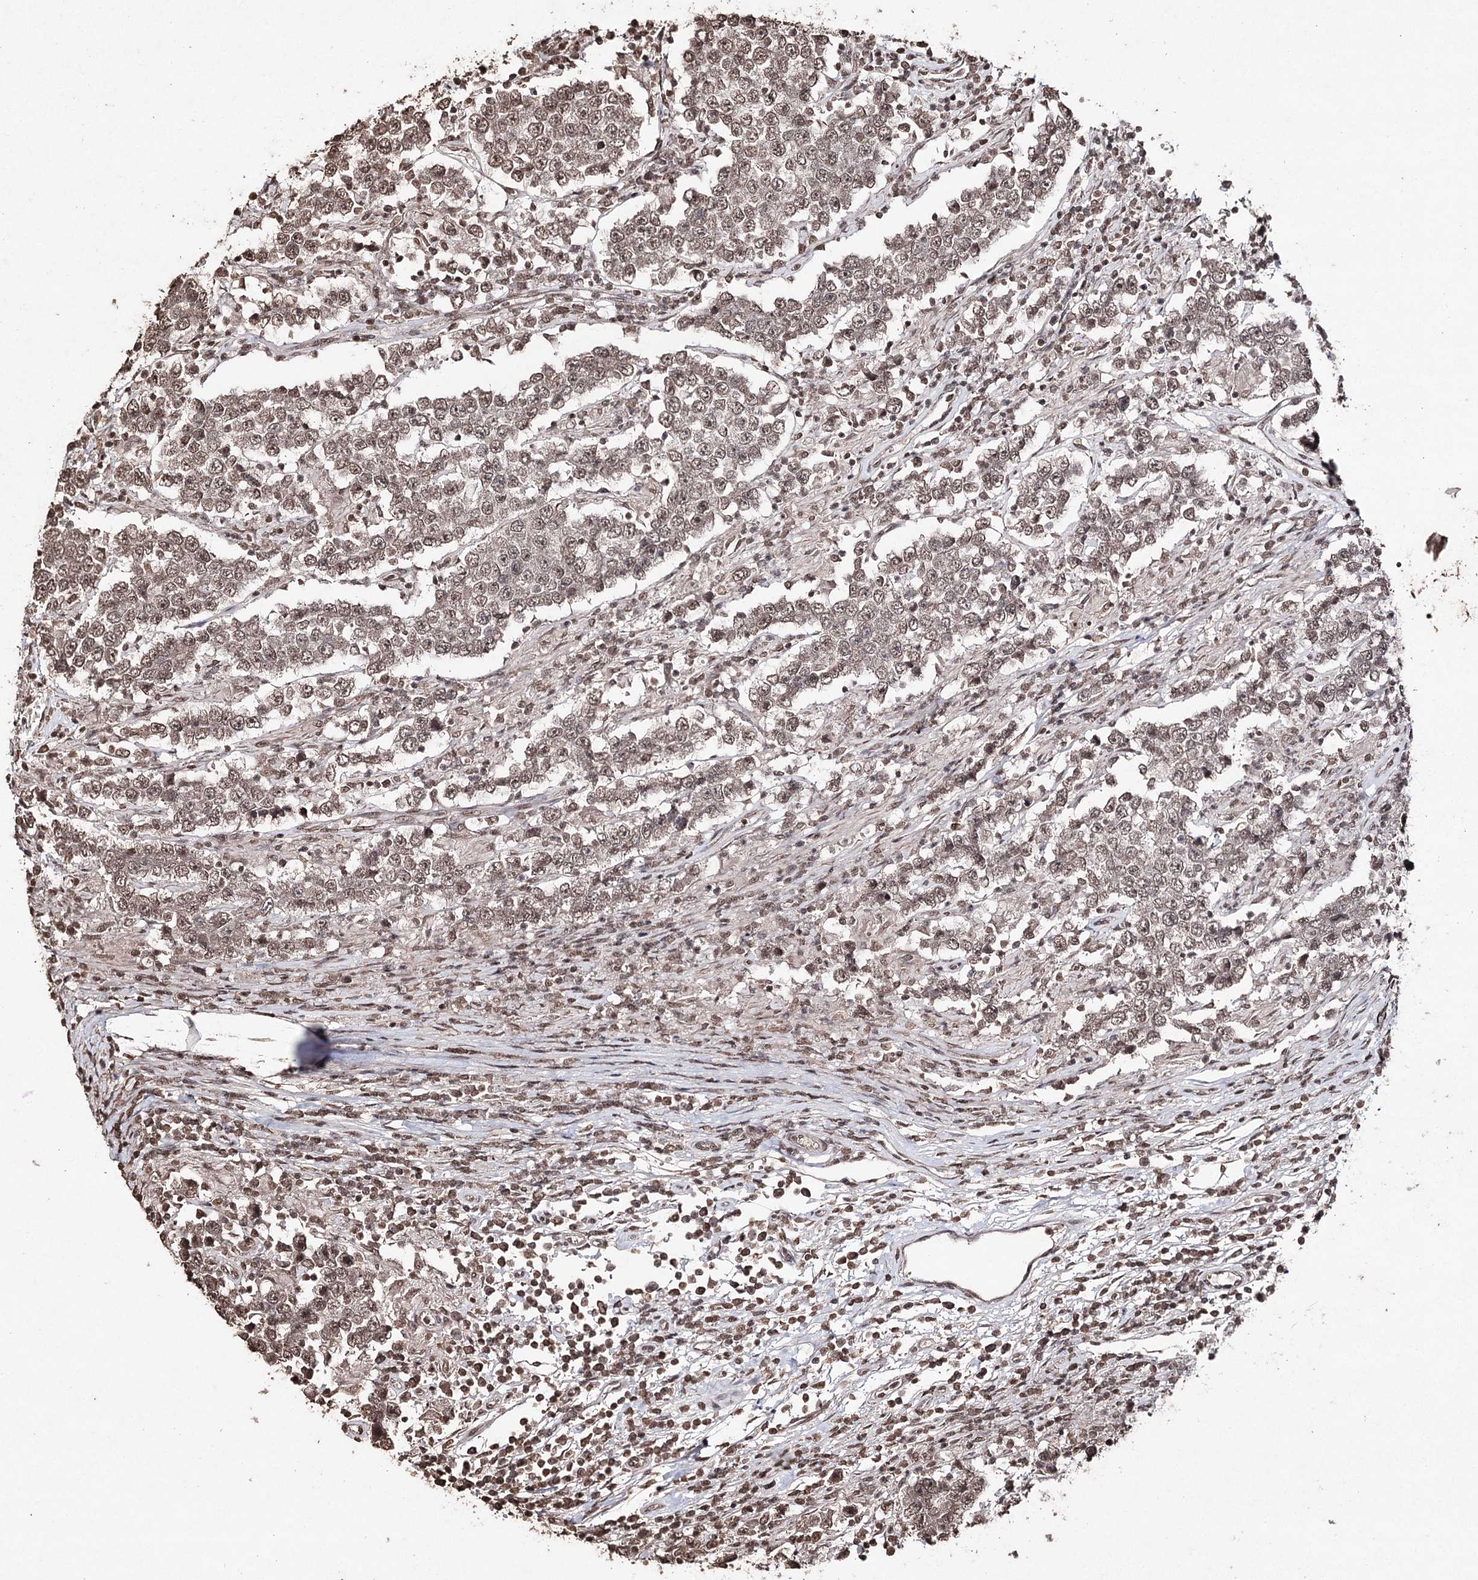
{"staining": {"intensity": "weak", "quantity": ">75%", "location": "nuclear"}, "tissue": "testis cancer", "cell_type": "Tumor cells", "image_type": "cancer", "snomed": [{"axis": "morphology", "description": "Normal tissue, NOS"}, {"axis": "morphology", "description": "Urothelial carcinoma, High grade"}, {"axis": "morphology", "description": "Seminoma, NOS"}, {"axis": "morphology", "description": "Carcinoma, Embryonal, NOS"}, {"axis": "topography", "description": "Urinary bladder"}, {"axis": "topography", "description": "Testis"}], "caption": "Testis cancer tissue exhibits weak nuclear staining in approximately >75% of tumor cells, visualized by immunohistochemistry. (Brightfield microscopy of DAB IHC at high magnification).", "gene": "ATG14", "patient": {"sex": "male", "age": 41}}